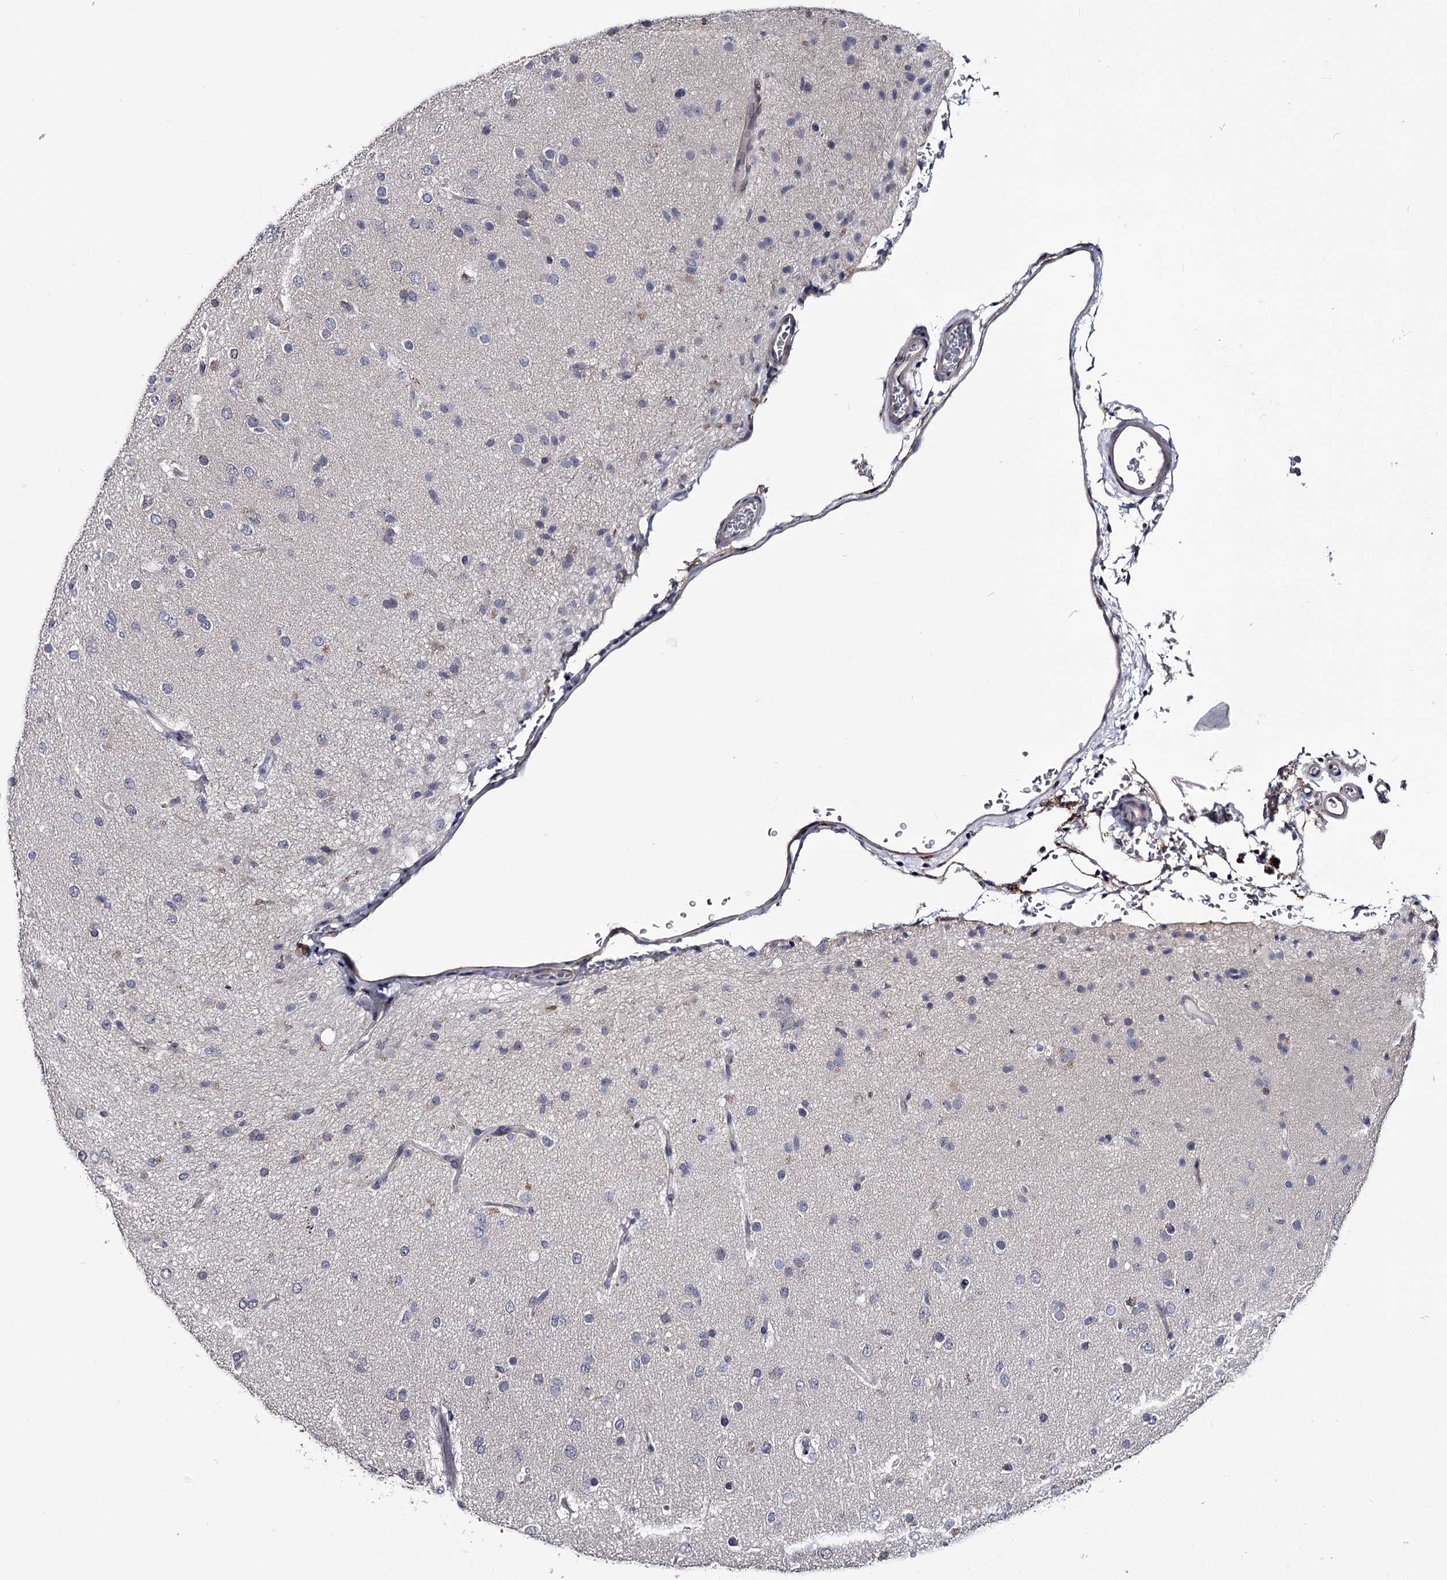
{"staining": {"intensity": "negative", "quantity": "none", "location": "none"}, "tissue": "glioma", "cell_type": "Tumor cells", "image_type": "cancer", "snomed": [{"axis": "morphology", "description": "Glioma, malignant, Low grade"}, {"axis": "topography", "description": "Brain"}], "caption": "Tumor cells show no significant protein staining in malignant glioma (low-grade).", "gene": "GSTO1", "patient": {"sex": "male", "age": 65}}